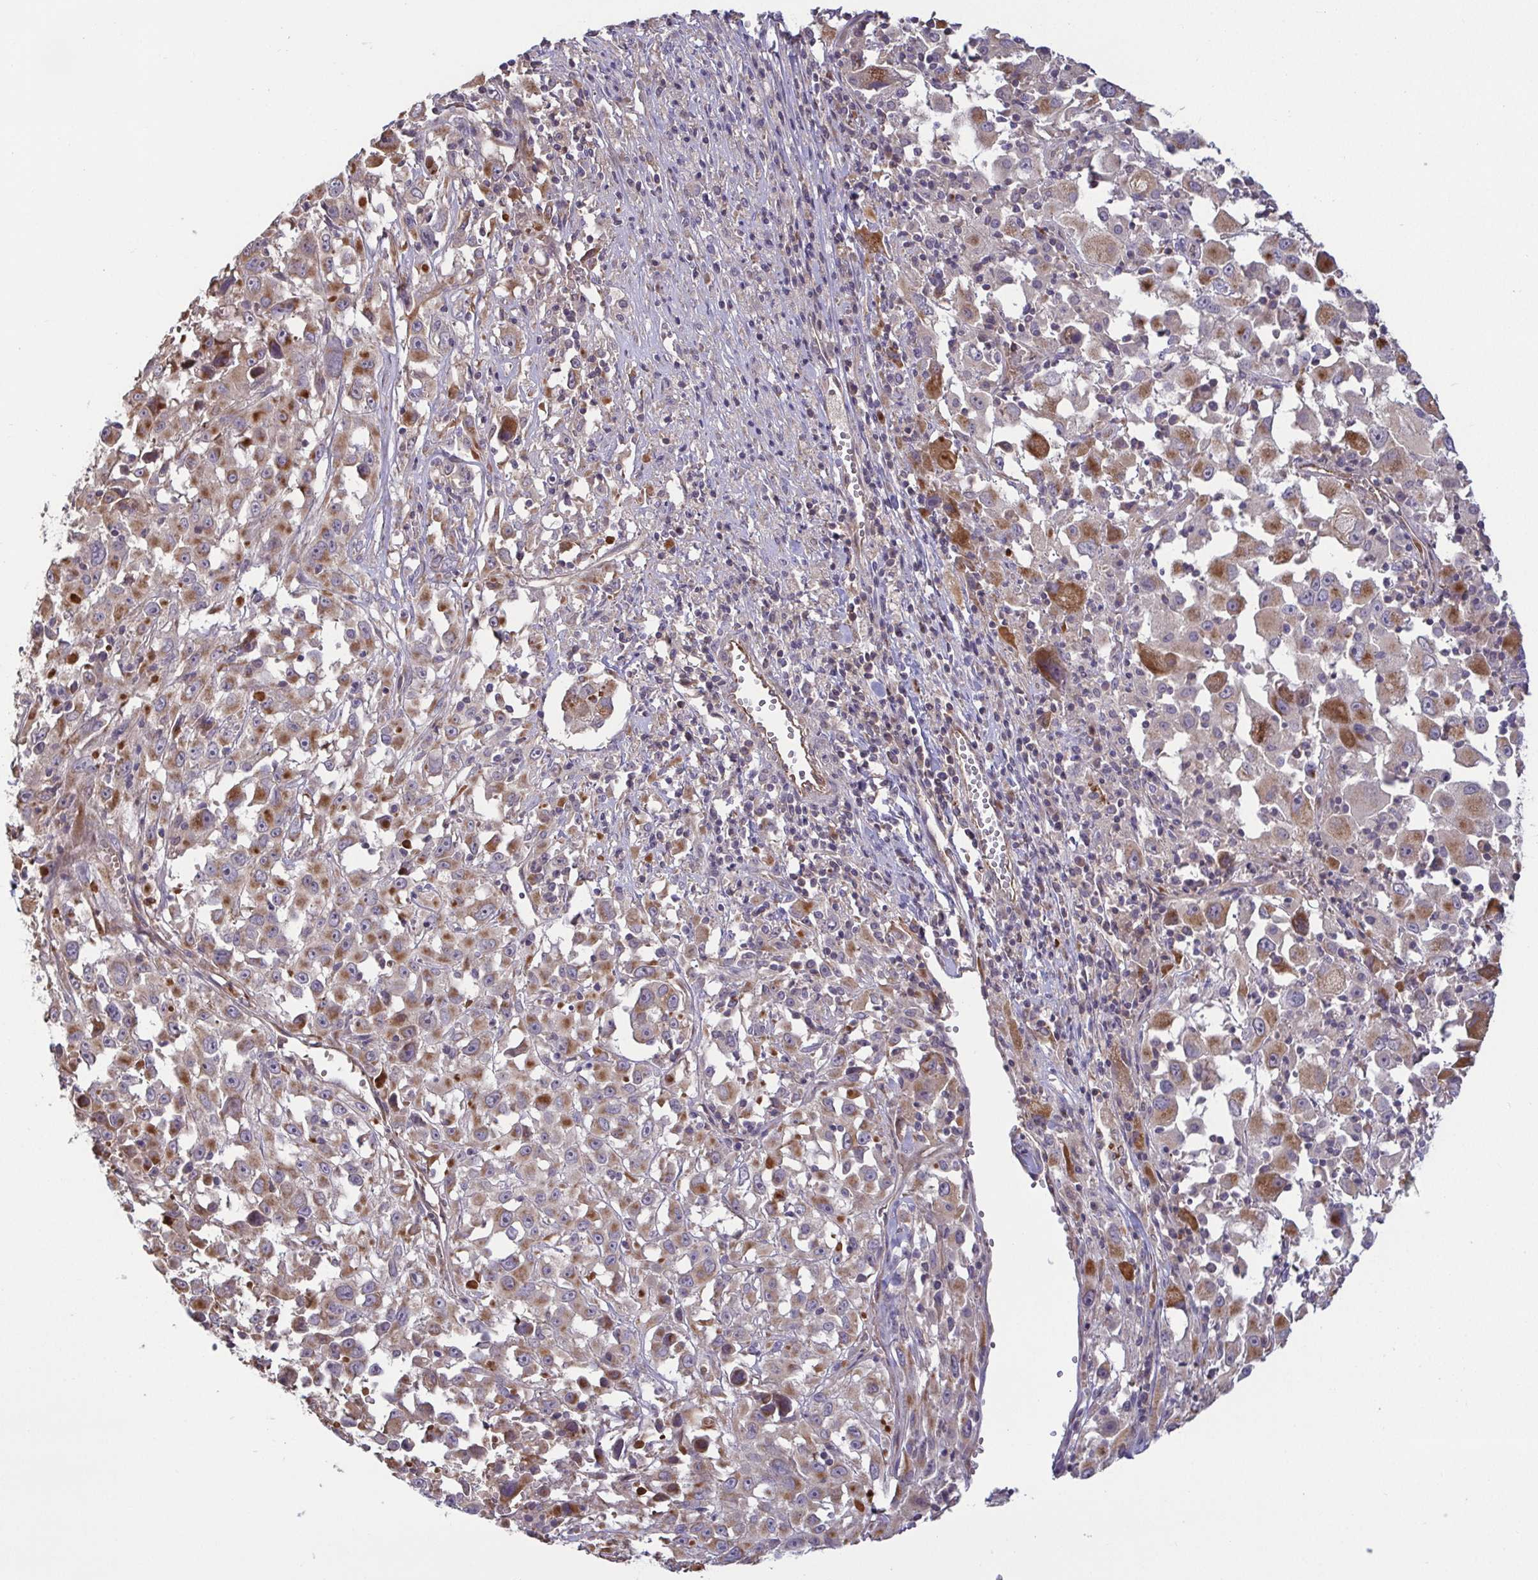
{"staining": {"intensity": "moderate", "quantity": ">75%", "location": "cytoplasmic/membranous"}, "tissue": "melanoma", "cell_type": "Tumor cells", "image_type": "cancer", "snomed": [{"axis": "morphology", "description": "Malignant melanoma, Metastatic site"}, {"axis": "topography", "description": "Soft tissue"}], "caption": "DAB (3,3'-diaminobenzidine) immunohistochemical staining of human malignant melanoma (metastatic site) demonstrates moderate cytoplasmic/membranous protein positivity in about >75% of tumor cells. The protein is shown in brown color, while the nuclei are stained blue.", "gene": "OSBPL7", "patient": {"sex": "male", "age": 50}}